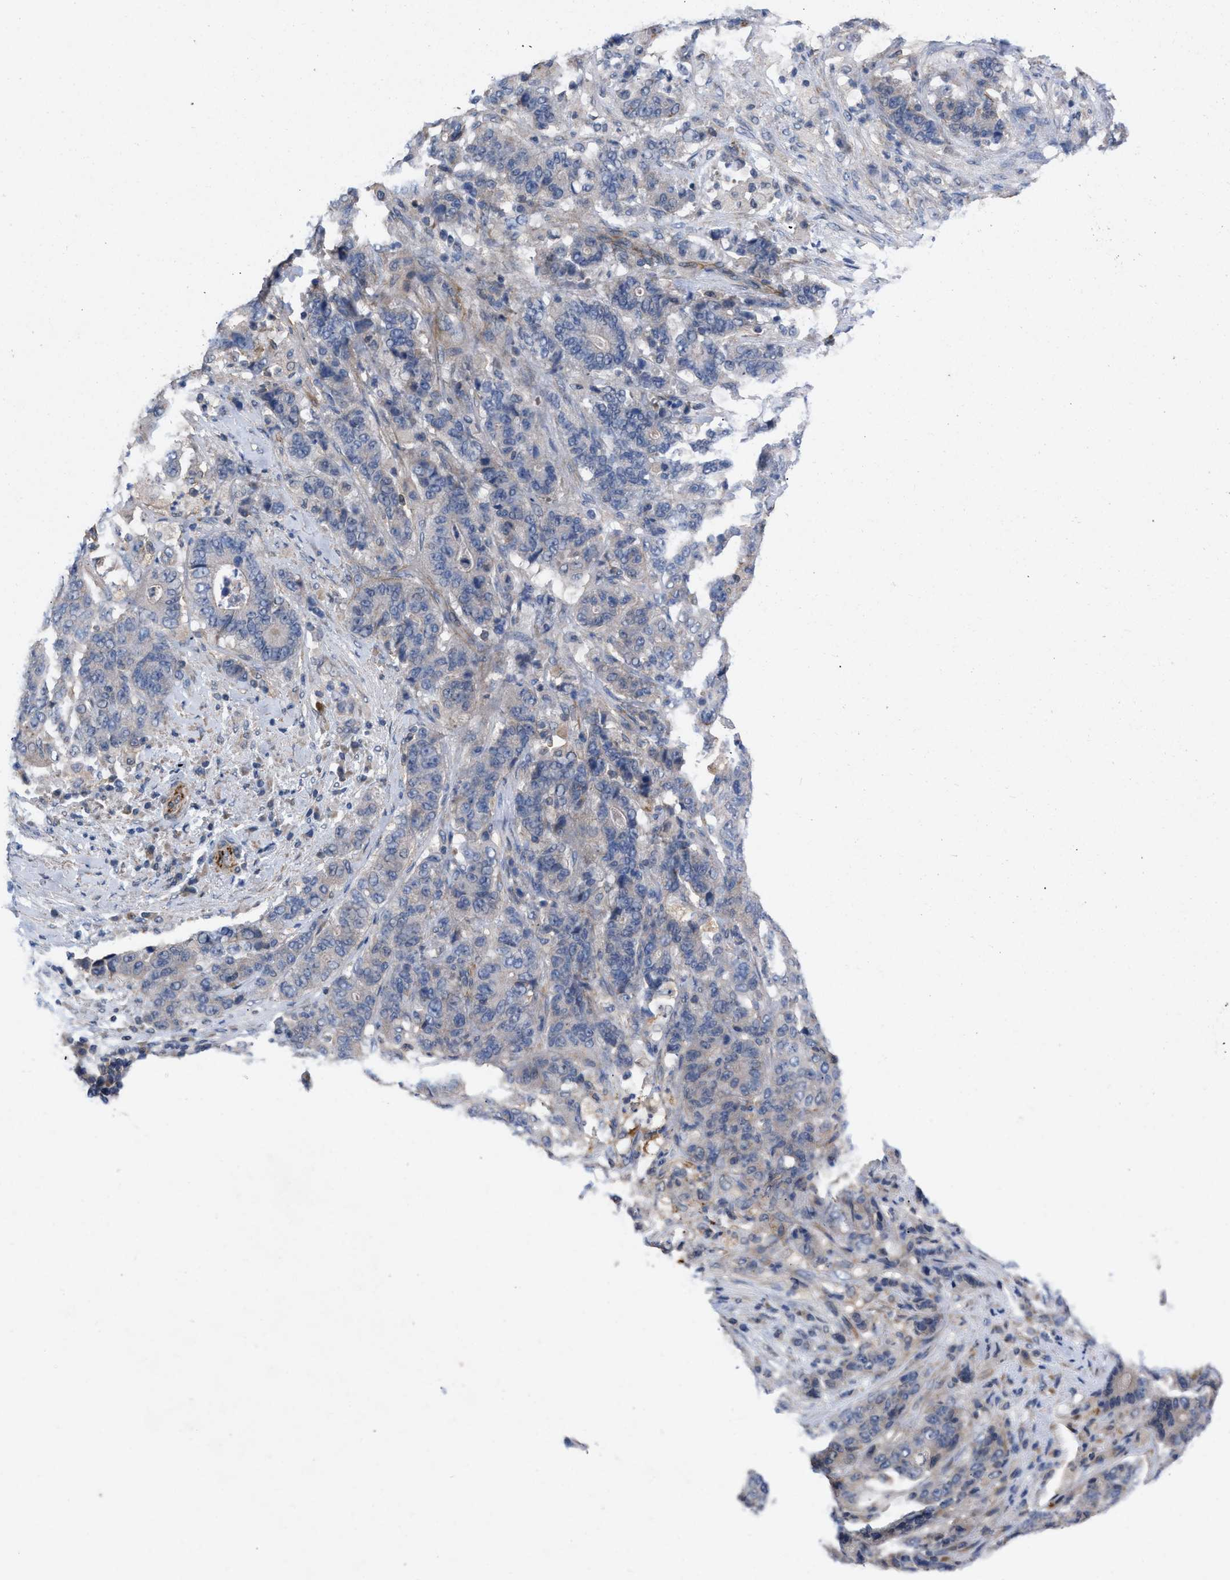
{"staining": {"intensity": "negative", "quantity": "none", "location": "none"}, "tissue": "stomach cancer", "cell_type": "Tumor cells", "image_type": "cancer", "snomed": [{"axis": "morphology", "description": "Adenocarcinoma, NOS"}, {"axis": "topography", "description": "Stomach"}], "caption": "DAB immunohistochemical staining of stomach cancer (adenocarcinoma) reveals no significant staining in tumor cells. The staining was performed using DAB to visualize the protein expression in brown, while the nuclei were stained in blue with hematoxylin (Magnification: 20x).", "gene": "TMEM131", "patient": {"sex": "female", "age": 73}}